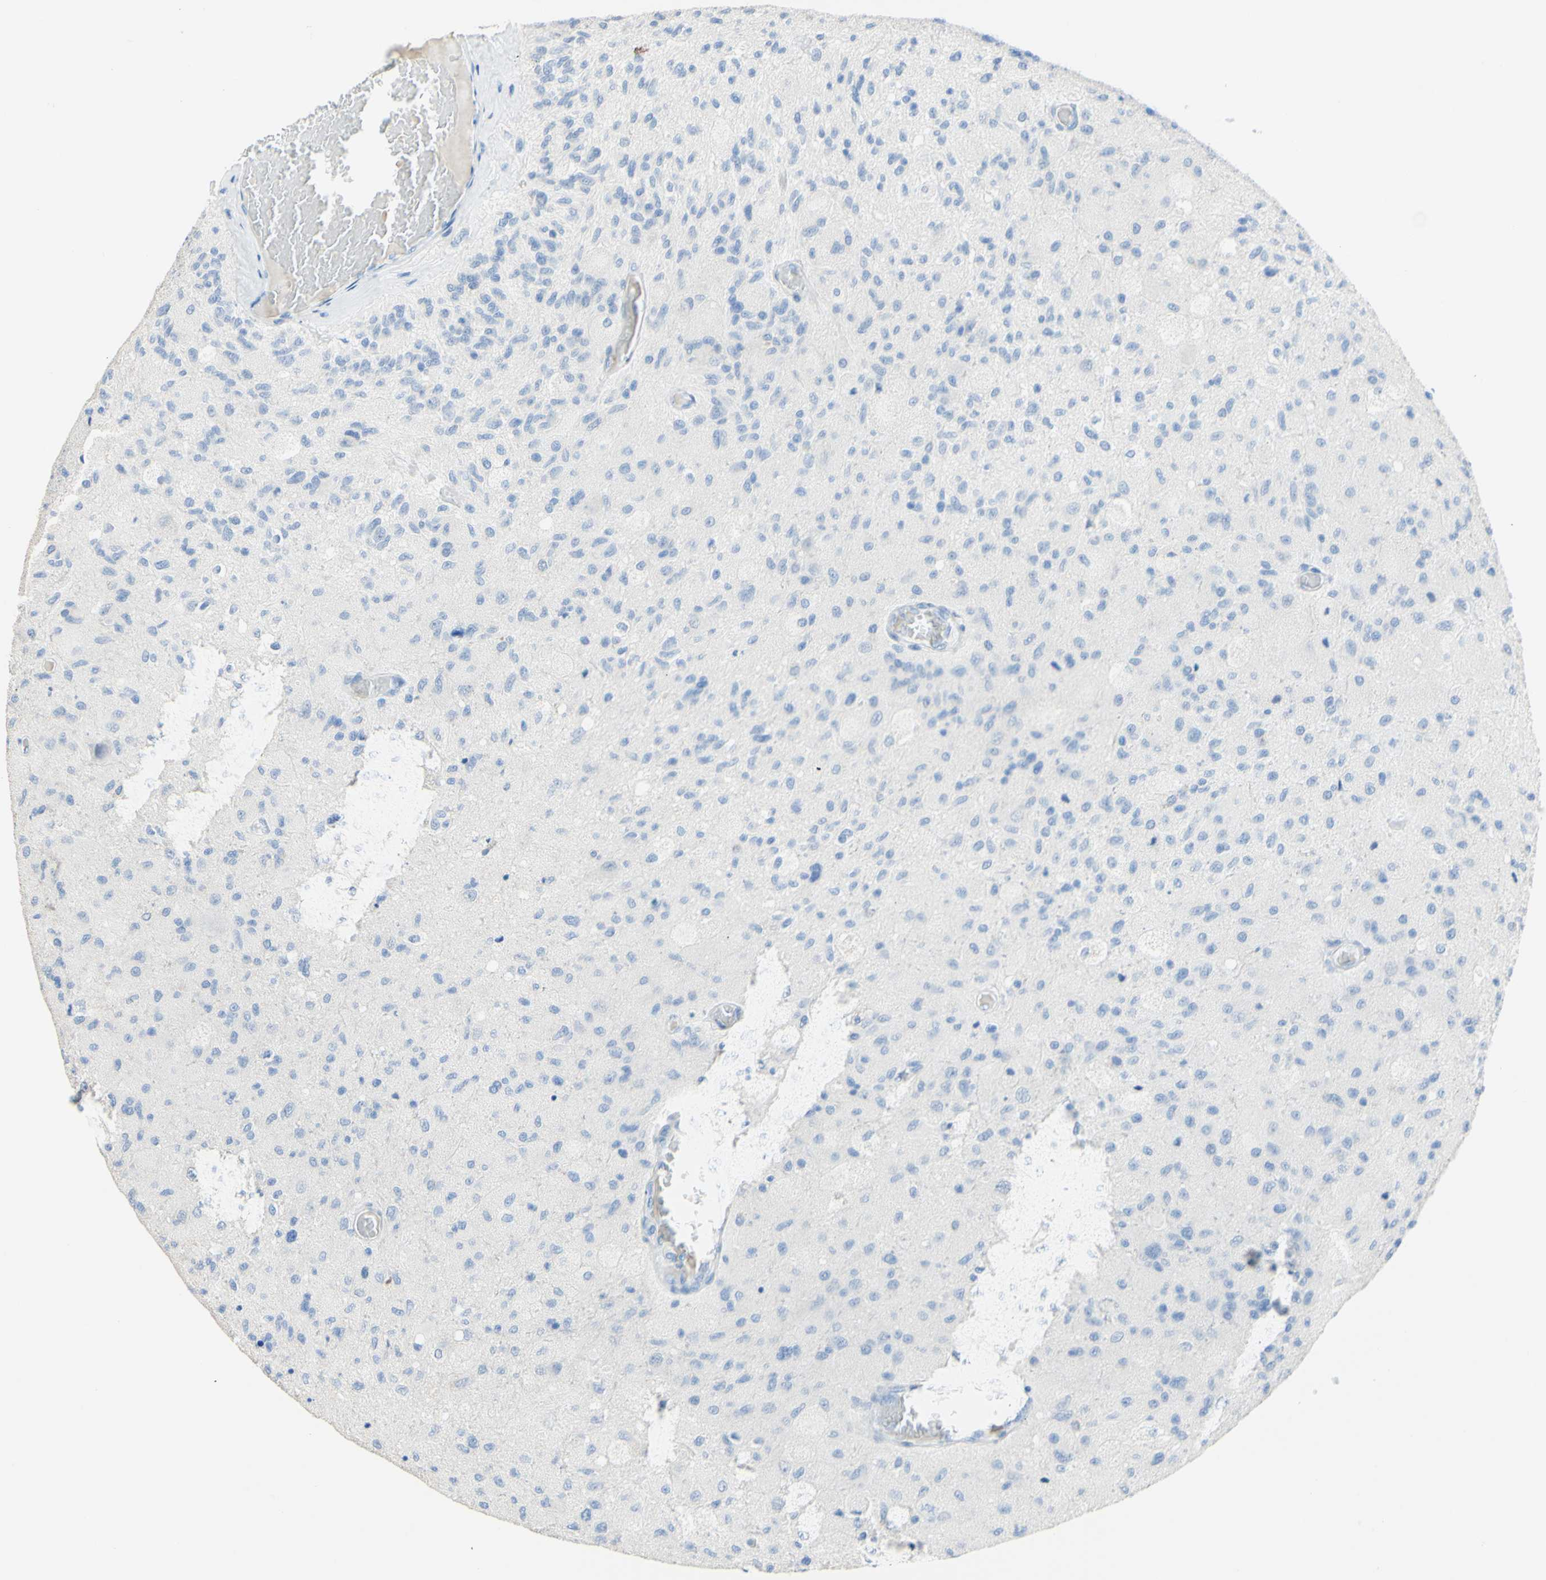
{"staining": {"intensity": "negative", "quantity": "none", "location": "none"}, "tissue": "glioma", "cell_type": "Tumor cells", "image_type": "cancer", "snomed": [{"axis": "morphology", "description": "Normal tissue, NOS"}, {"axis": "morphology", "description": "Glioma, malignant, High grade"}, {"axis": "topography", "description": "Cerebral cortex"}], "caption": "DAB immunohistochemical staining of high-grade glioma (malignant) demonstrates no significant positivity in tumor cells. (Brightfield microscopy of DAB (3,3'-diaminobenzidine) immunohistochemistry at high magnification).", "gene": "DSC2", "patient": {"sex": "male", "age": 77}}